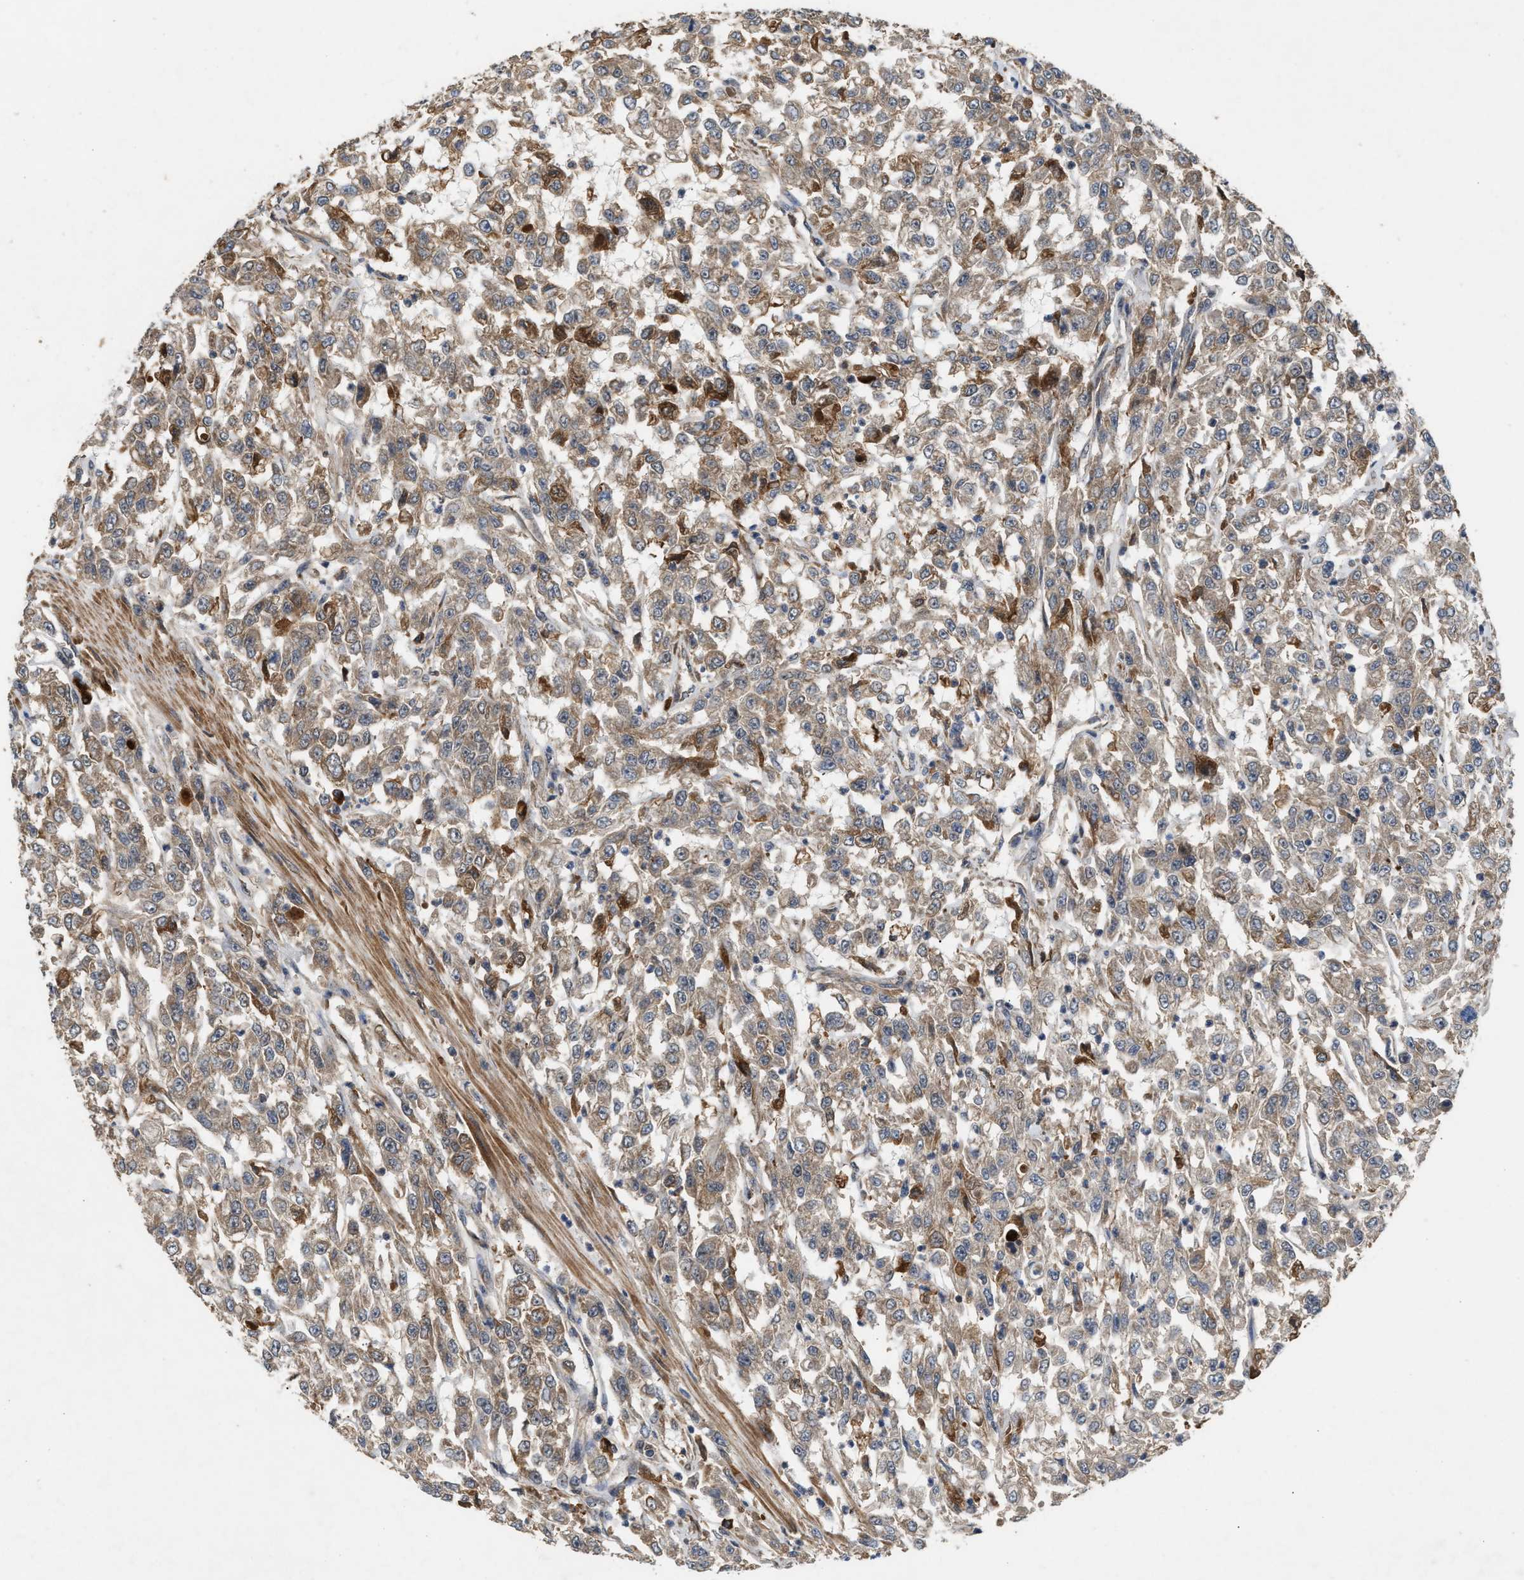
{"staining": {"intensity": "moderate", "quantity": ">75%", "location": "cytoplasmic/membranous"}, "tissue": "urothelial cancer", "cell_type": "Tumor cells", "image_type": "cancer", "snomed": [{"axis": "morphology", "description": "Urothelial carcinoma, High grade"}, {"axis": "topography", "description": "Urinary bladder"}], "caption": "Immunohistochemistry (DAB (3,3'-diaminobenzidine)) staining of urothelial cancer reveals moderate cytoplasmic/membranous protein positivity in about >75% of tumor cells.", "gene": "RUSC2", "patient": {"sex": "male", "age": 46}}